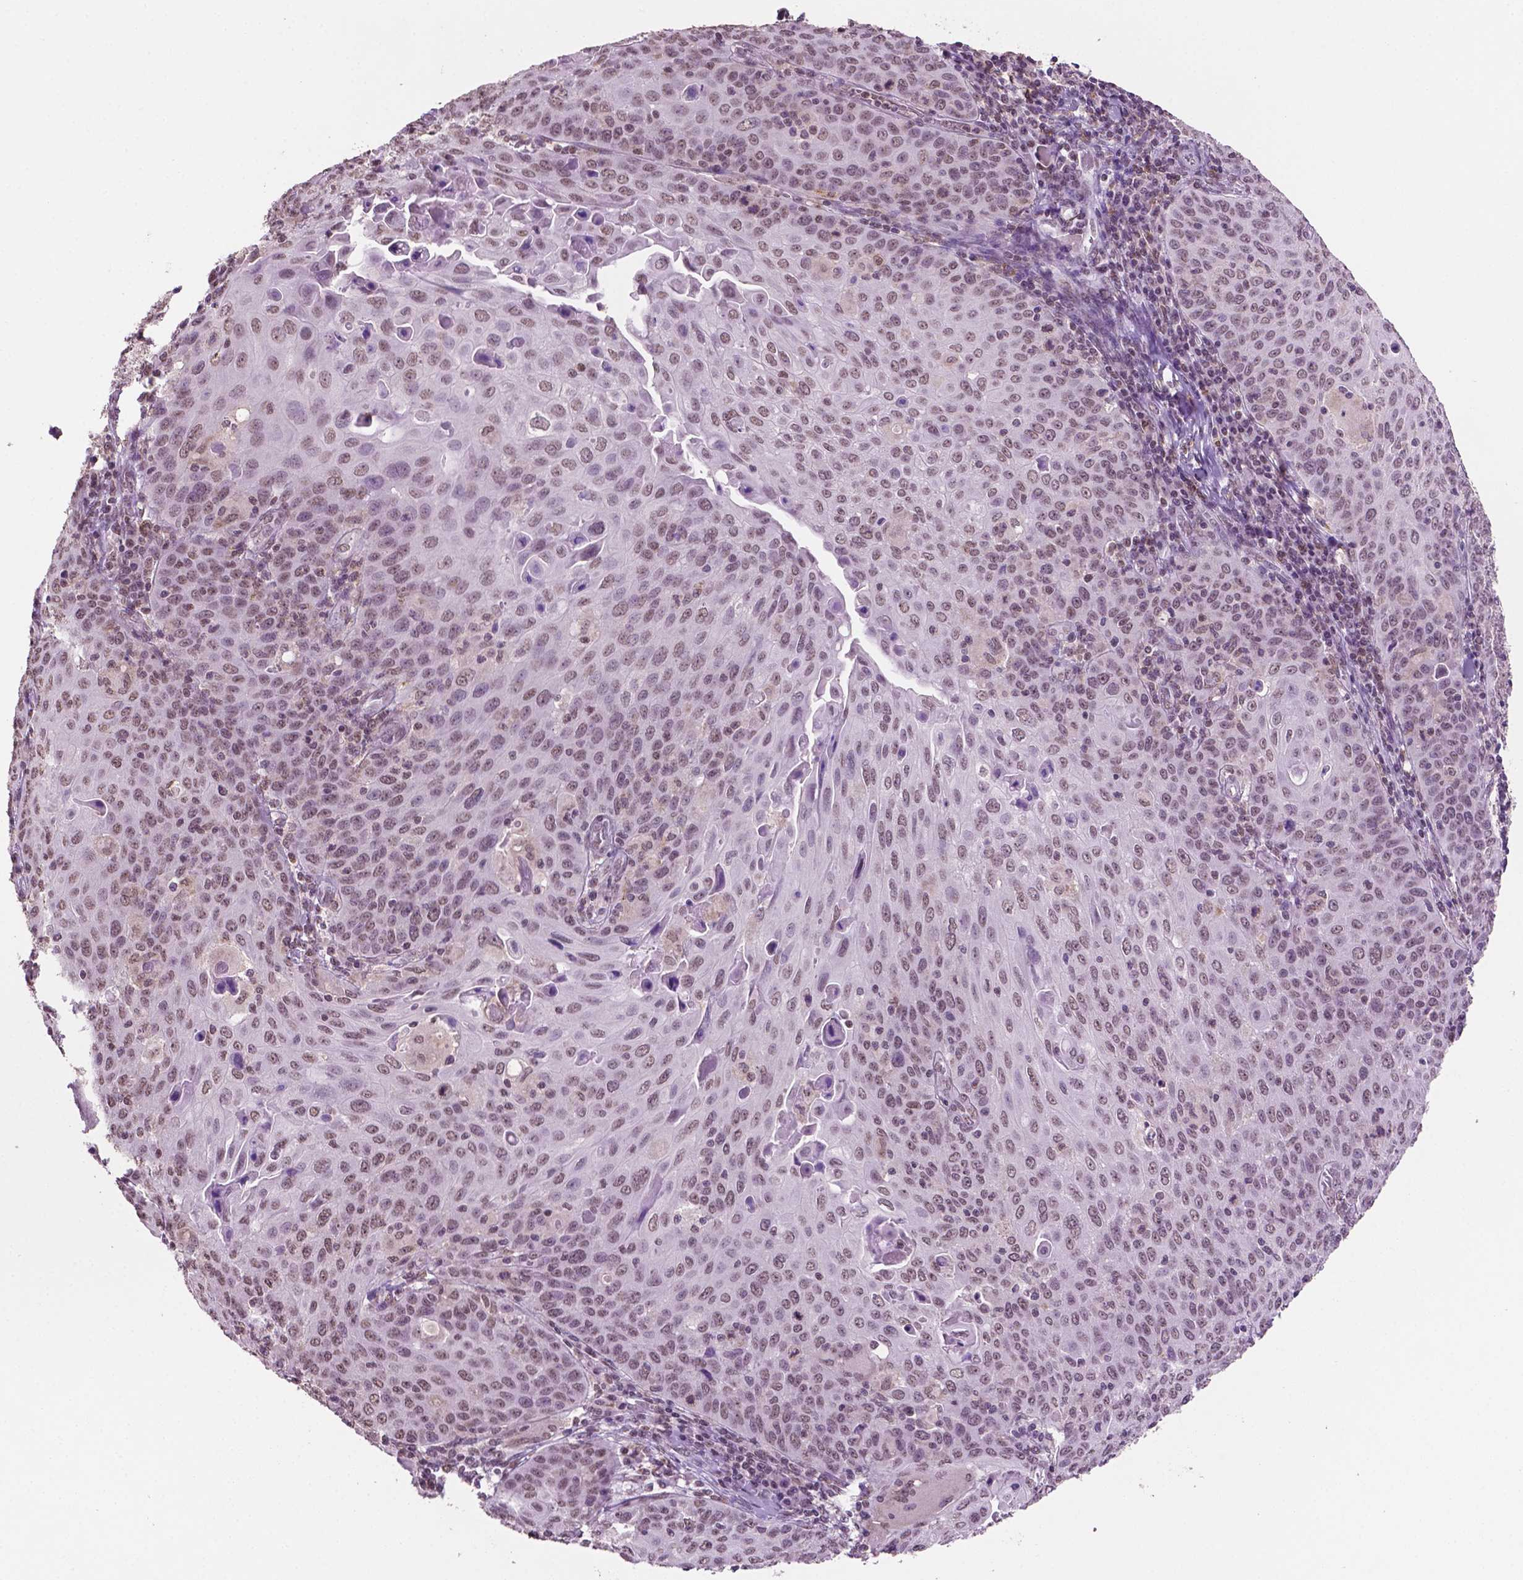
{"staining": {"intensity": "weak", "quantity": ">75%", "location": "nuclear"}, "tissue": "cervical cancer", "cell_type": "Tumor cells", "image_type": "cancer", "snomed": [{"axis": "morphology", "description": "Squamous cell carcinoma, NOS"}, {"axis": "topography", "description": "Cervix"}], "caption": "There is low levels of weak nuclear positivity in tumor cells of cervical cancer, as demonstrated by immunohistochemical staining (brown color).", "gene": "PTPN6", "patient": {"sex": "female", "age": 65}}